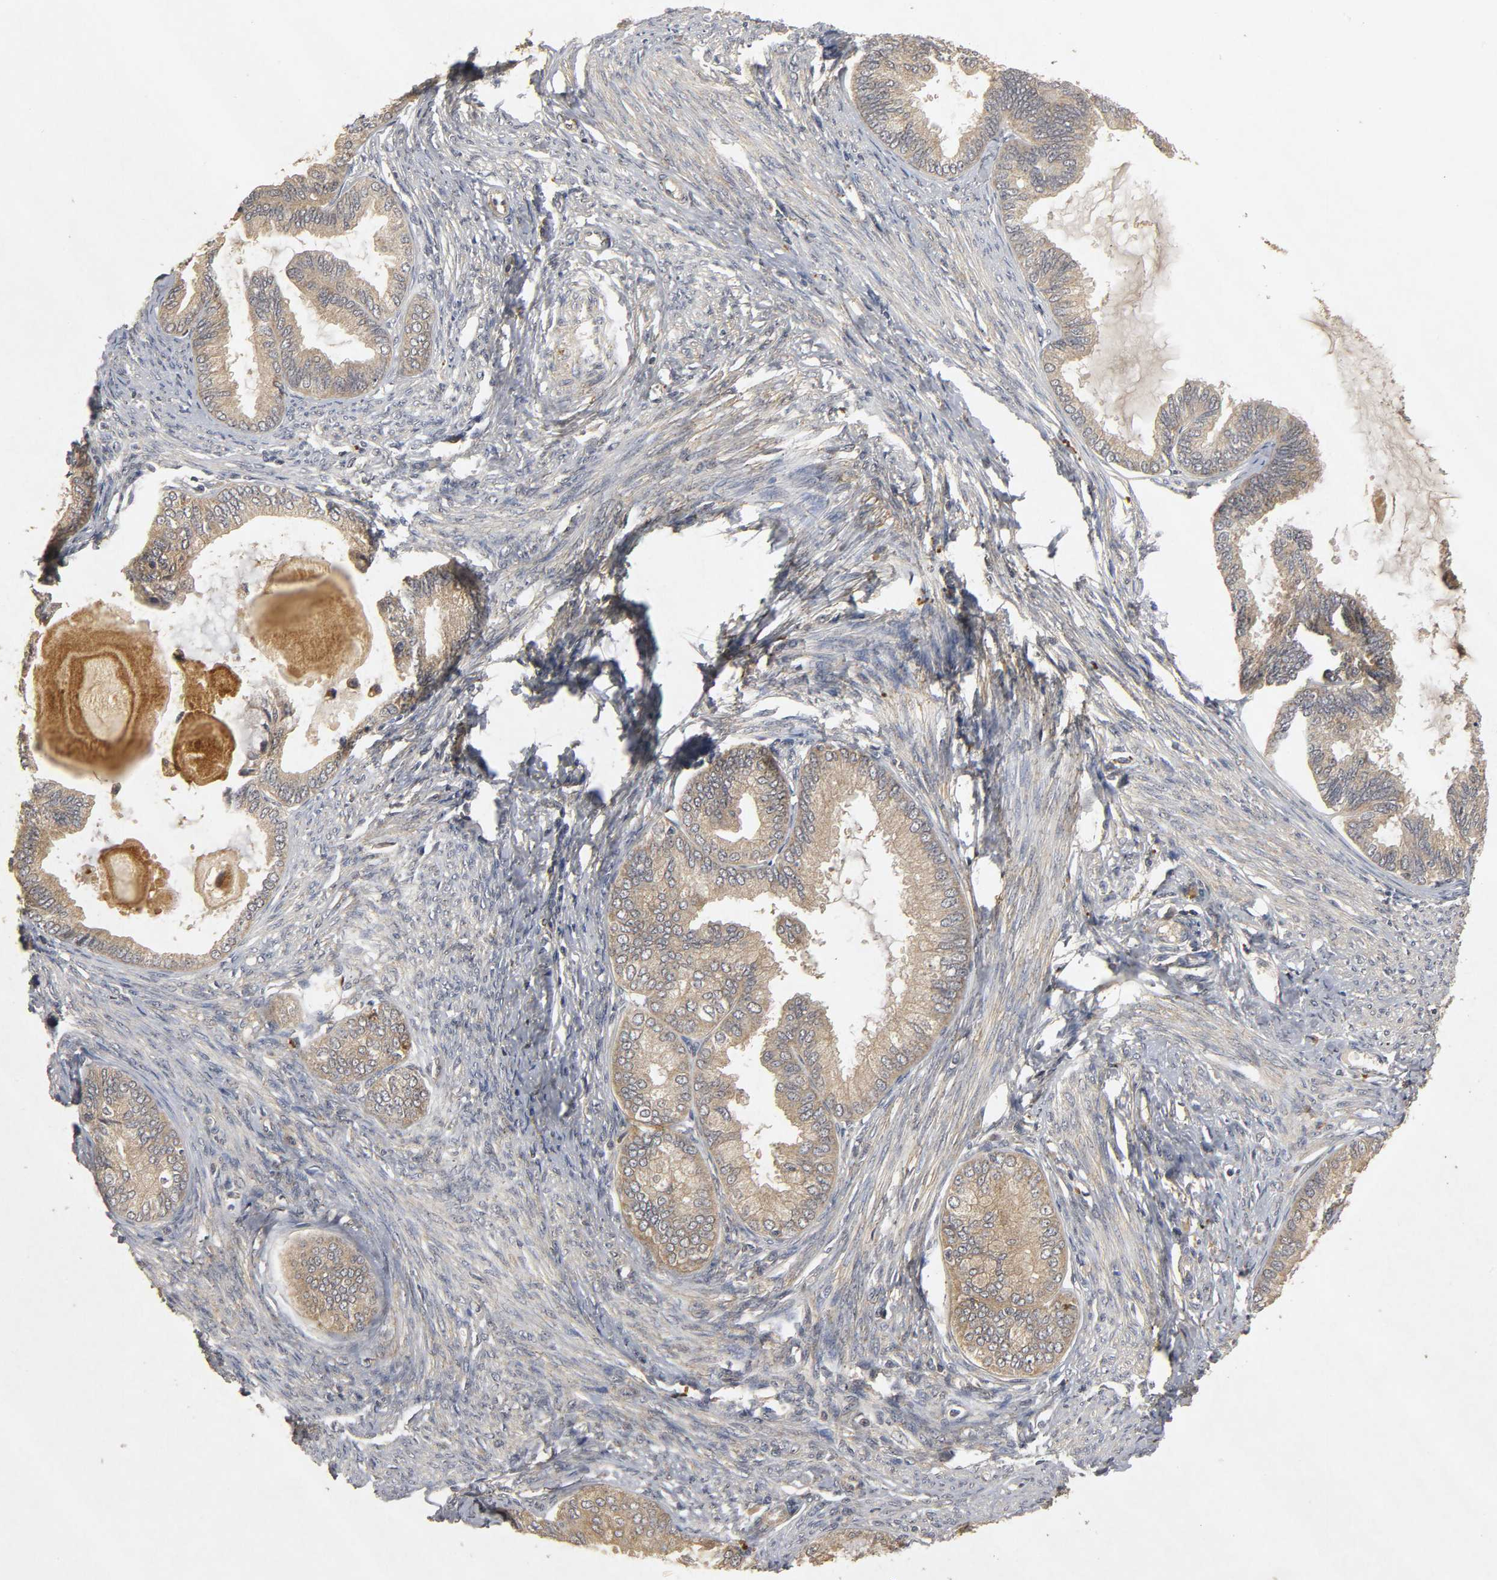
{"staining": {"intensity": "weak", "quantity": "<25%", "location": "cytoplasmic/membranous"}, "tissue": "endometrial cancer", "cell_type": "Tumor cells", "image_type": "cancer", "snomed": [{"axis": "morphology", "description": "Adenocarcinoma, NOS"}, {"axis": "topography", "description": "Endometrium"}], "caption": "High magnification brightfield microscopy of endometrial cancer stained with DAB (3,3'-diaminobenzidine) (brown) and counterstained with hematoxylin (blue): tumor cells show no significant positivity. Nuclei are stained in blue.", "gene": "TRAF6", "patient": {"sex": "female", "age": 86}}